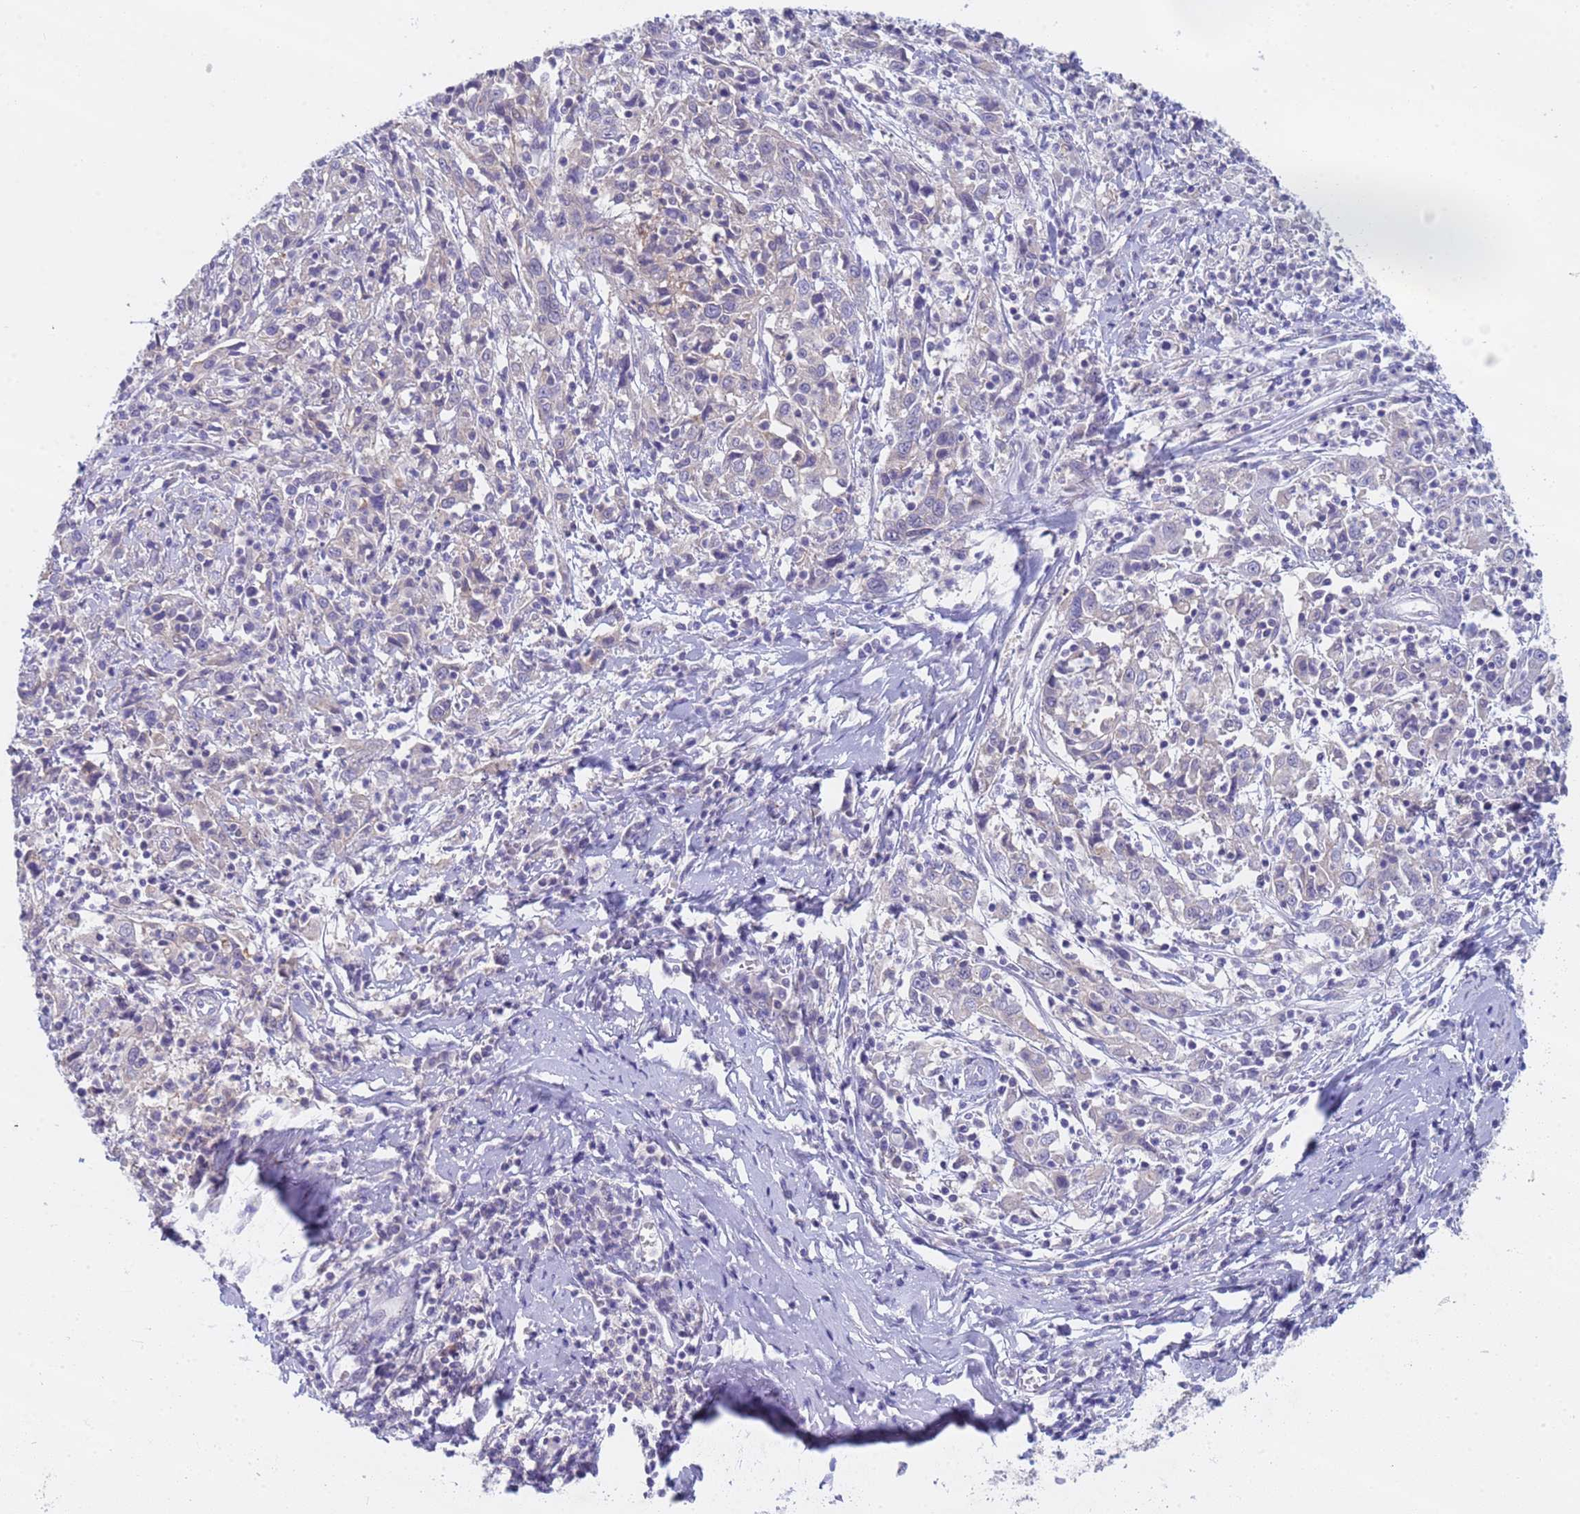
{"staining": {"intensity": "negative", "quantity": "none", "location": "none"}, "tissue": "cervical cancer", "cell_type": "Tumor cells", "image_type": "cancer", "snomed": [{"axis": "morphology", "description": "Squamous cell carcinoma, NOS"}, {"axis": "topography", "description": "Cervix"}], "caption": "High power microscopy photomicrograph of an IHC photomicrograph of cervical squamous cell carcinoma, revealing no significant positivity in tumor cells.", "gene": "CAPN7", "patient": {"sex": "female", "age": 46}}